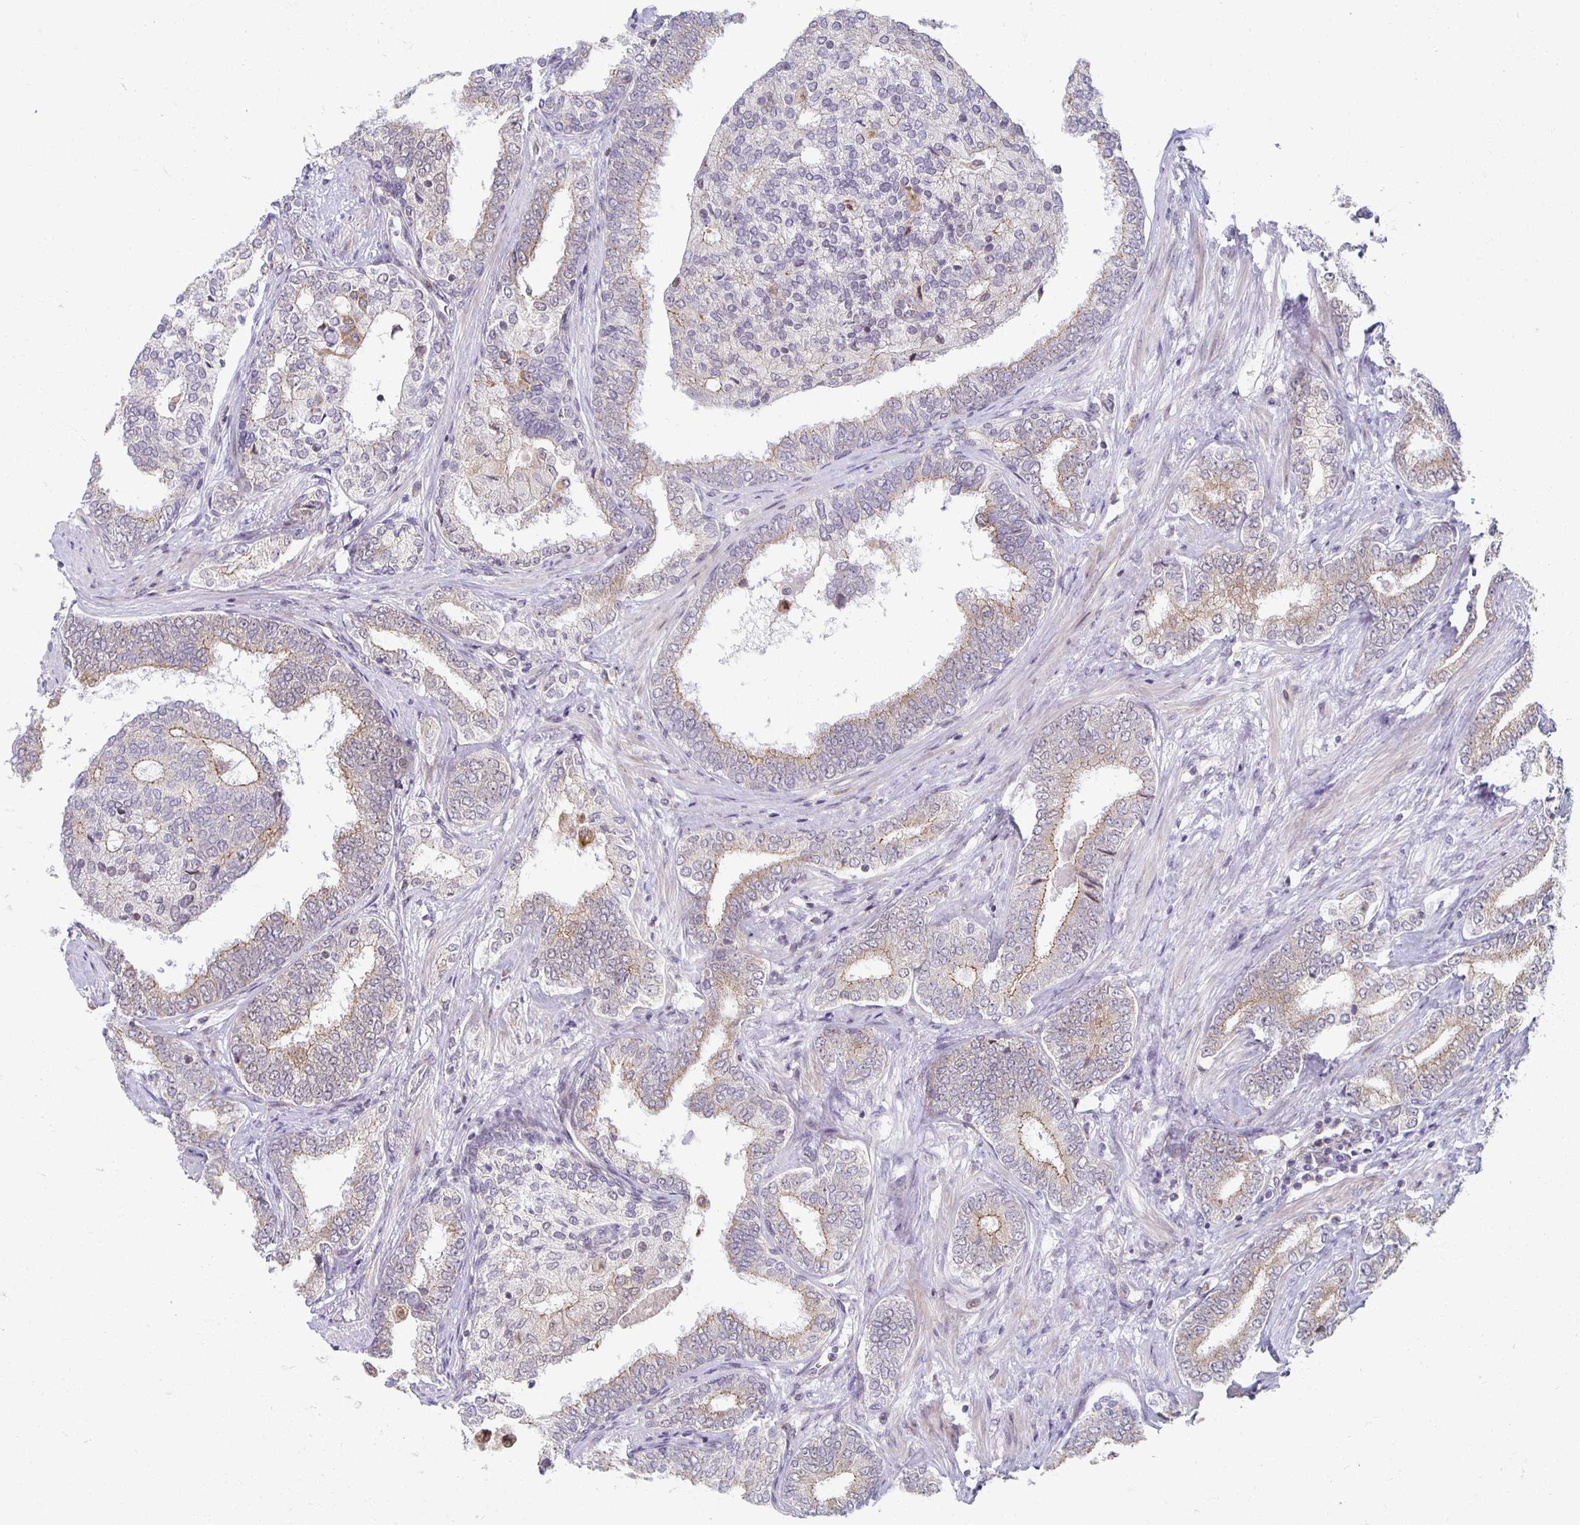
{"staining": {"intensity": "weak", "quantity": "25%-75%", "location": "cytoplasmic/membranous"}, "tissue": "prostate cancer", "cell_type": "Tumor cells", "image_type": "cancer", "snomed": [{"axis": "morphology", "description": "Adenocarcinoma, High grade"}, {"axis": "topography", "description": "Prostate"}], "caption": "About 25%-75% of tumor cells in human prostate cancer exhibit weak cytoplasmic/membranous protein staining as visualized by brown immunohistochemical staining.", "gene": "HCFC1R1", "patient": {"sex": "male", "age": 72}}